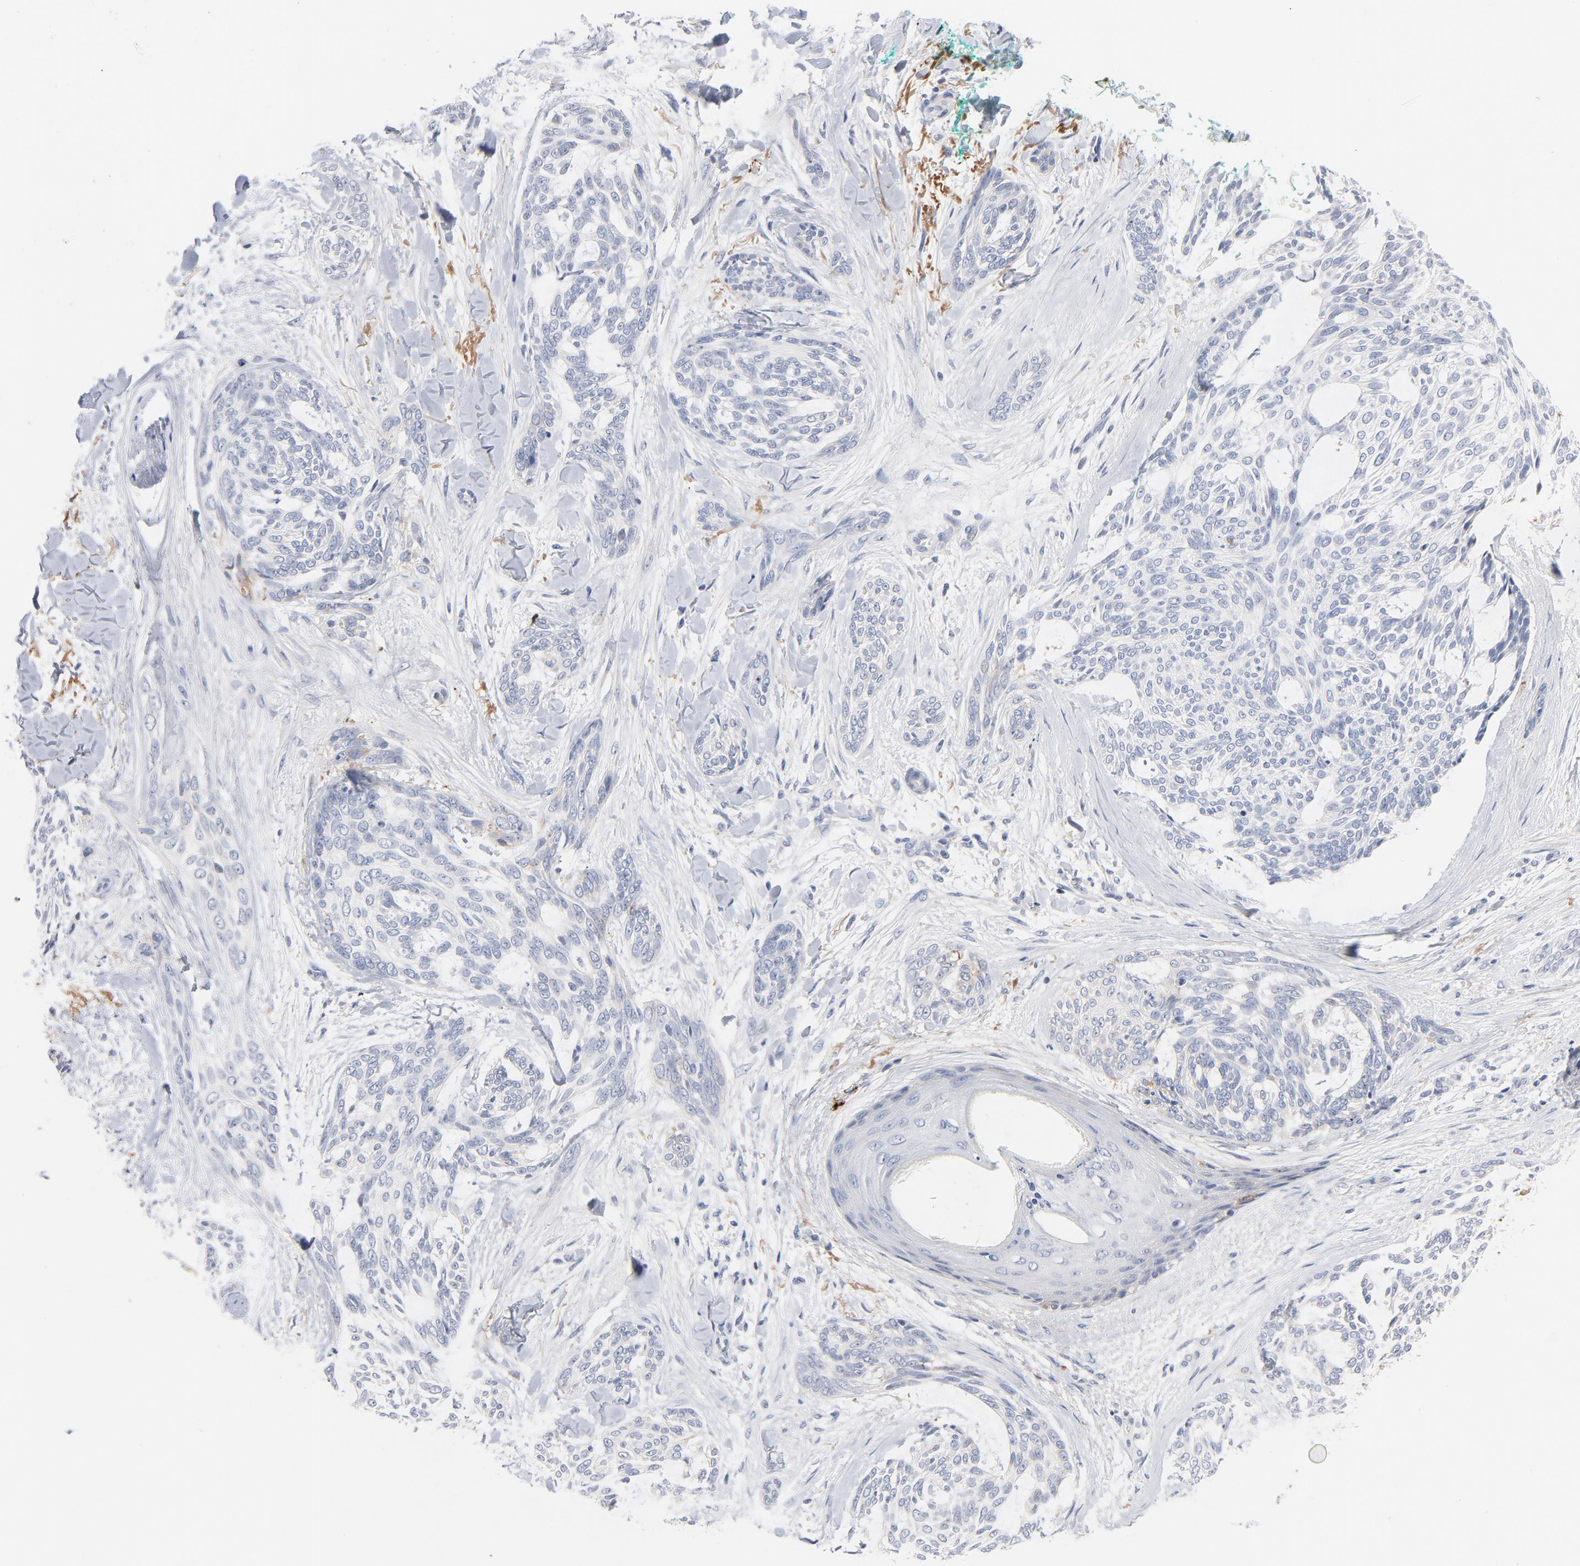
{"staining": {"intensity": "negative", "quantity": "none", "location": "none"}, "tissue": "skin cancer", "cell_type": "Tumor cells", "image_type": "cancer", "snomed": [{"axis": "morphology", "description": "Normal tissue, NOS"}, {"axis": "morphology", "description": "Basal cell carcinoma"}, {"axis": "topography", "description": "Skin"}], "caption": "IHC micrograph of human basal cell carcinoma (skin) stained for a protein (brown), which reveals no expression in tumor cells.", "gene": "SERPINA4", "patient": {"sex": "female", "age": 71}}